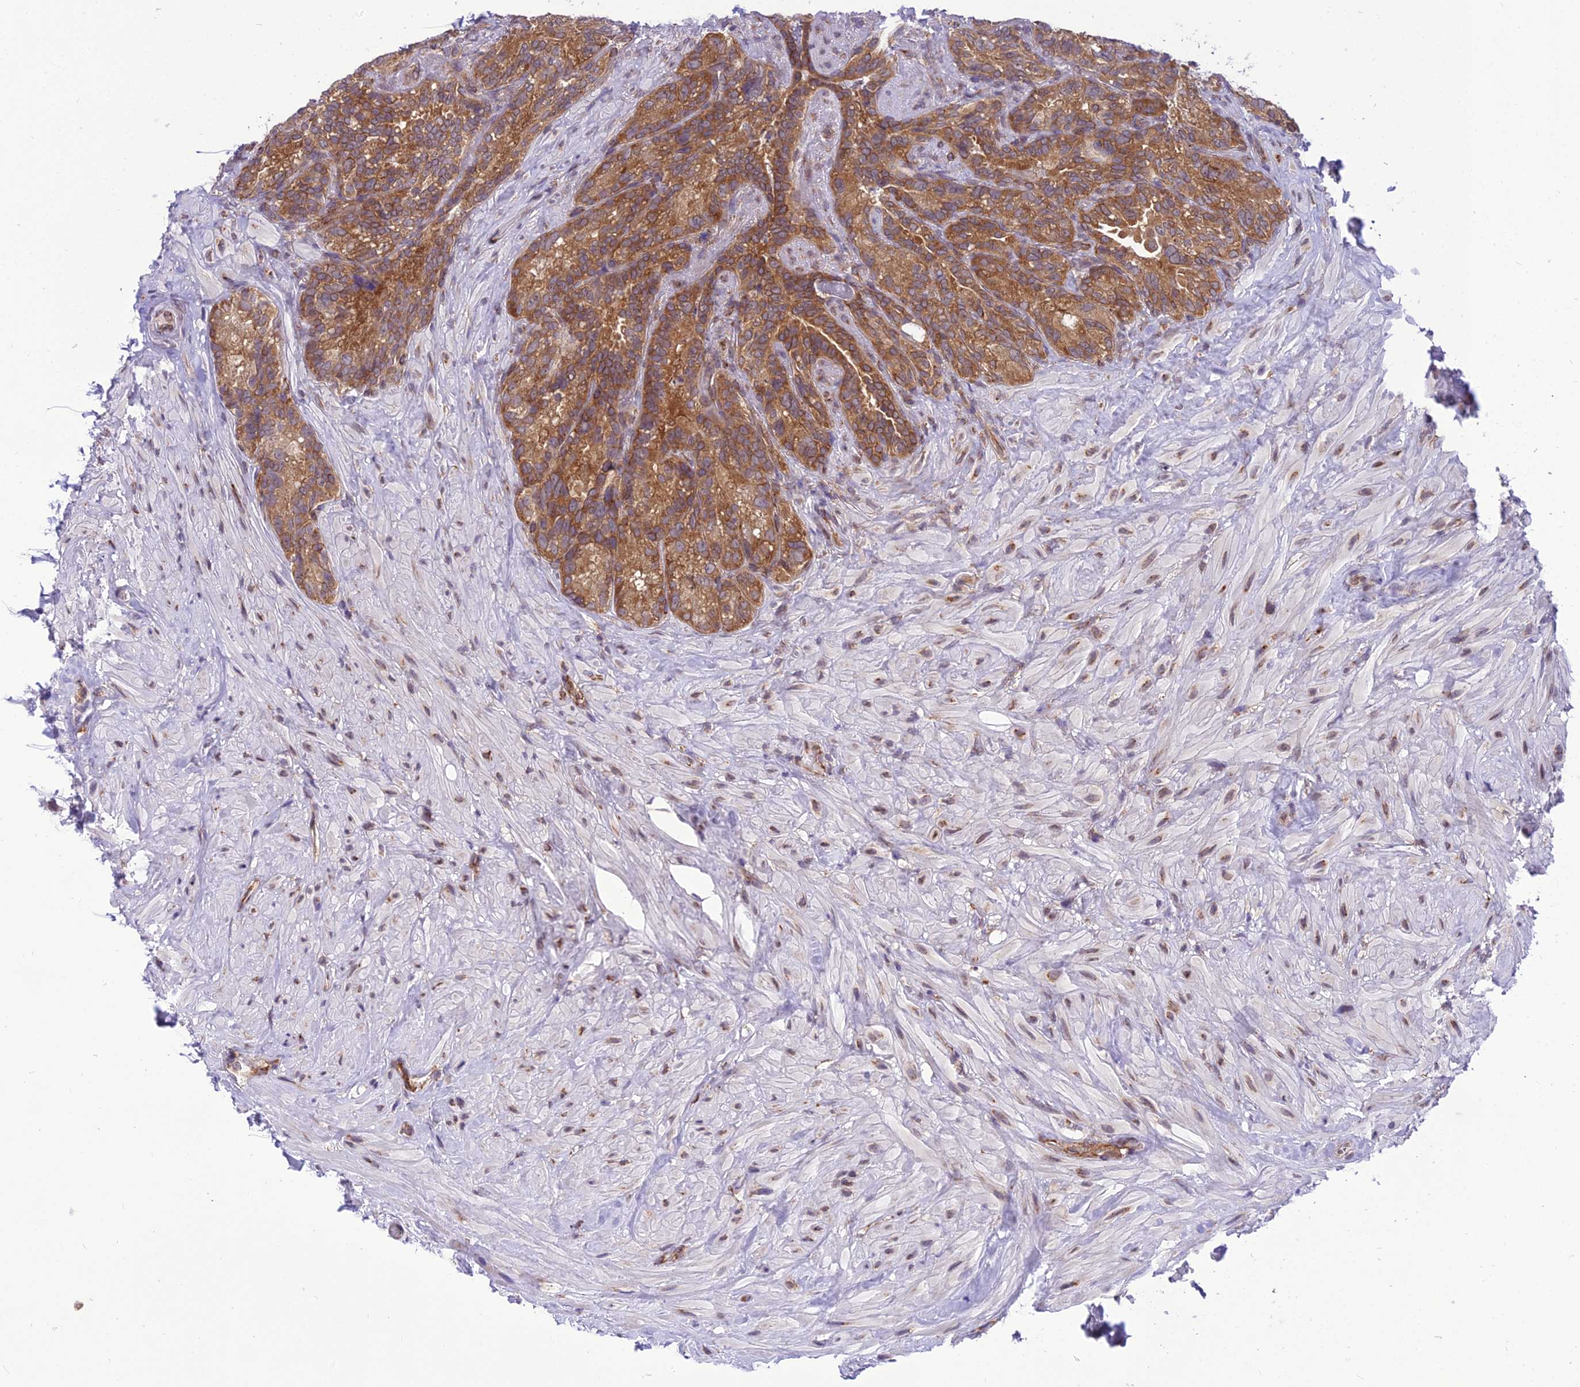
{"staining": {"intensity": "strong", "quantity": ">75%", "location": "cytoplasmic/membranous"}, "tissue": "seminal vesicle", "cell_type": "Glandular cells", "image_type": "normal", "snomed": [{"axis": "morphology", "description": "Normal tissue, NOS"}, {"axis": "topography", "description": "Seminal veicle"}], "caption": "A brown stain shows strong cytoplasmic/membranous positivity of a protein in glandular cells of normal seminal vesicle.", "gene": "DHCR7", "patient": {"sex": "male", "age": 62}}